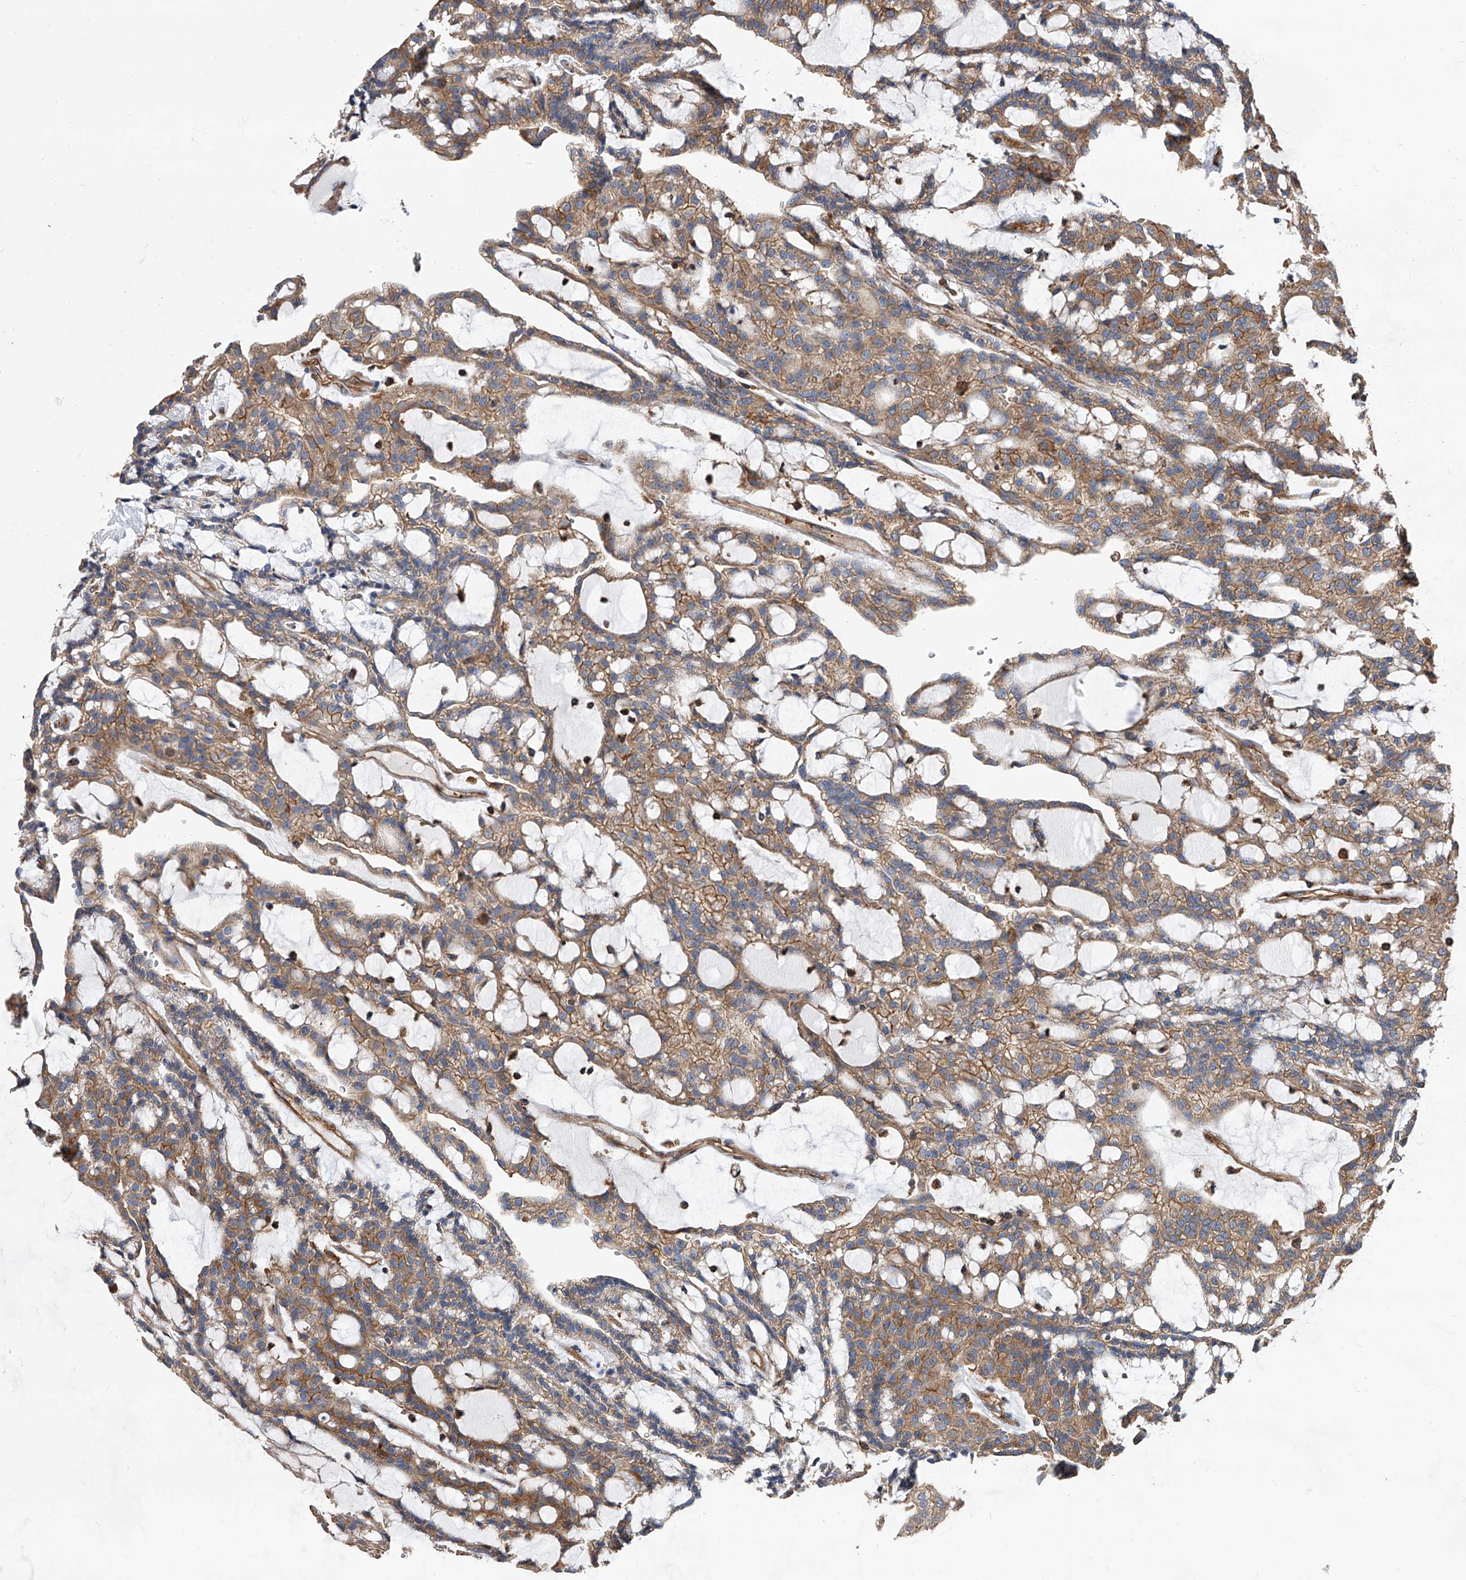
{"staining": {"intensity": "moderate", "quantity": ">75%", "location": "cytoplasmic/membranous"}, "tissue": "renal cancer", "cell_type": "Tumor cells", "image_type": "cancer", "snomed": [{"axis": "morphology", "description": "Adenocarcinoma, NOS"}, {"axis": "topography", "description": "Kidney"}], "caption": "High-power microscopy captured an IHC histopathology image of adenocarcinoma (renal), revealing moderate cytoplasmic/membranous expression in approximately >75% of tumor cells.", "gene": "PISD", "patient": {"sex": "male", "age": 63}}